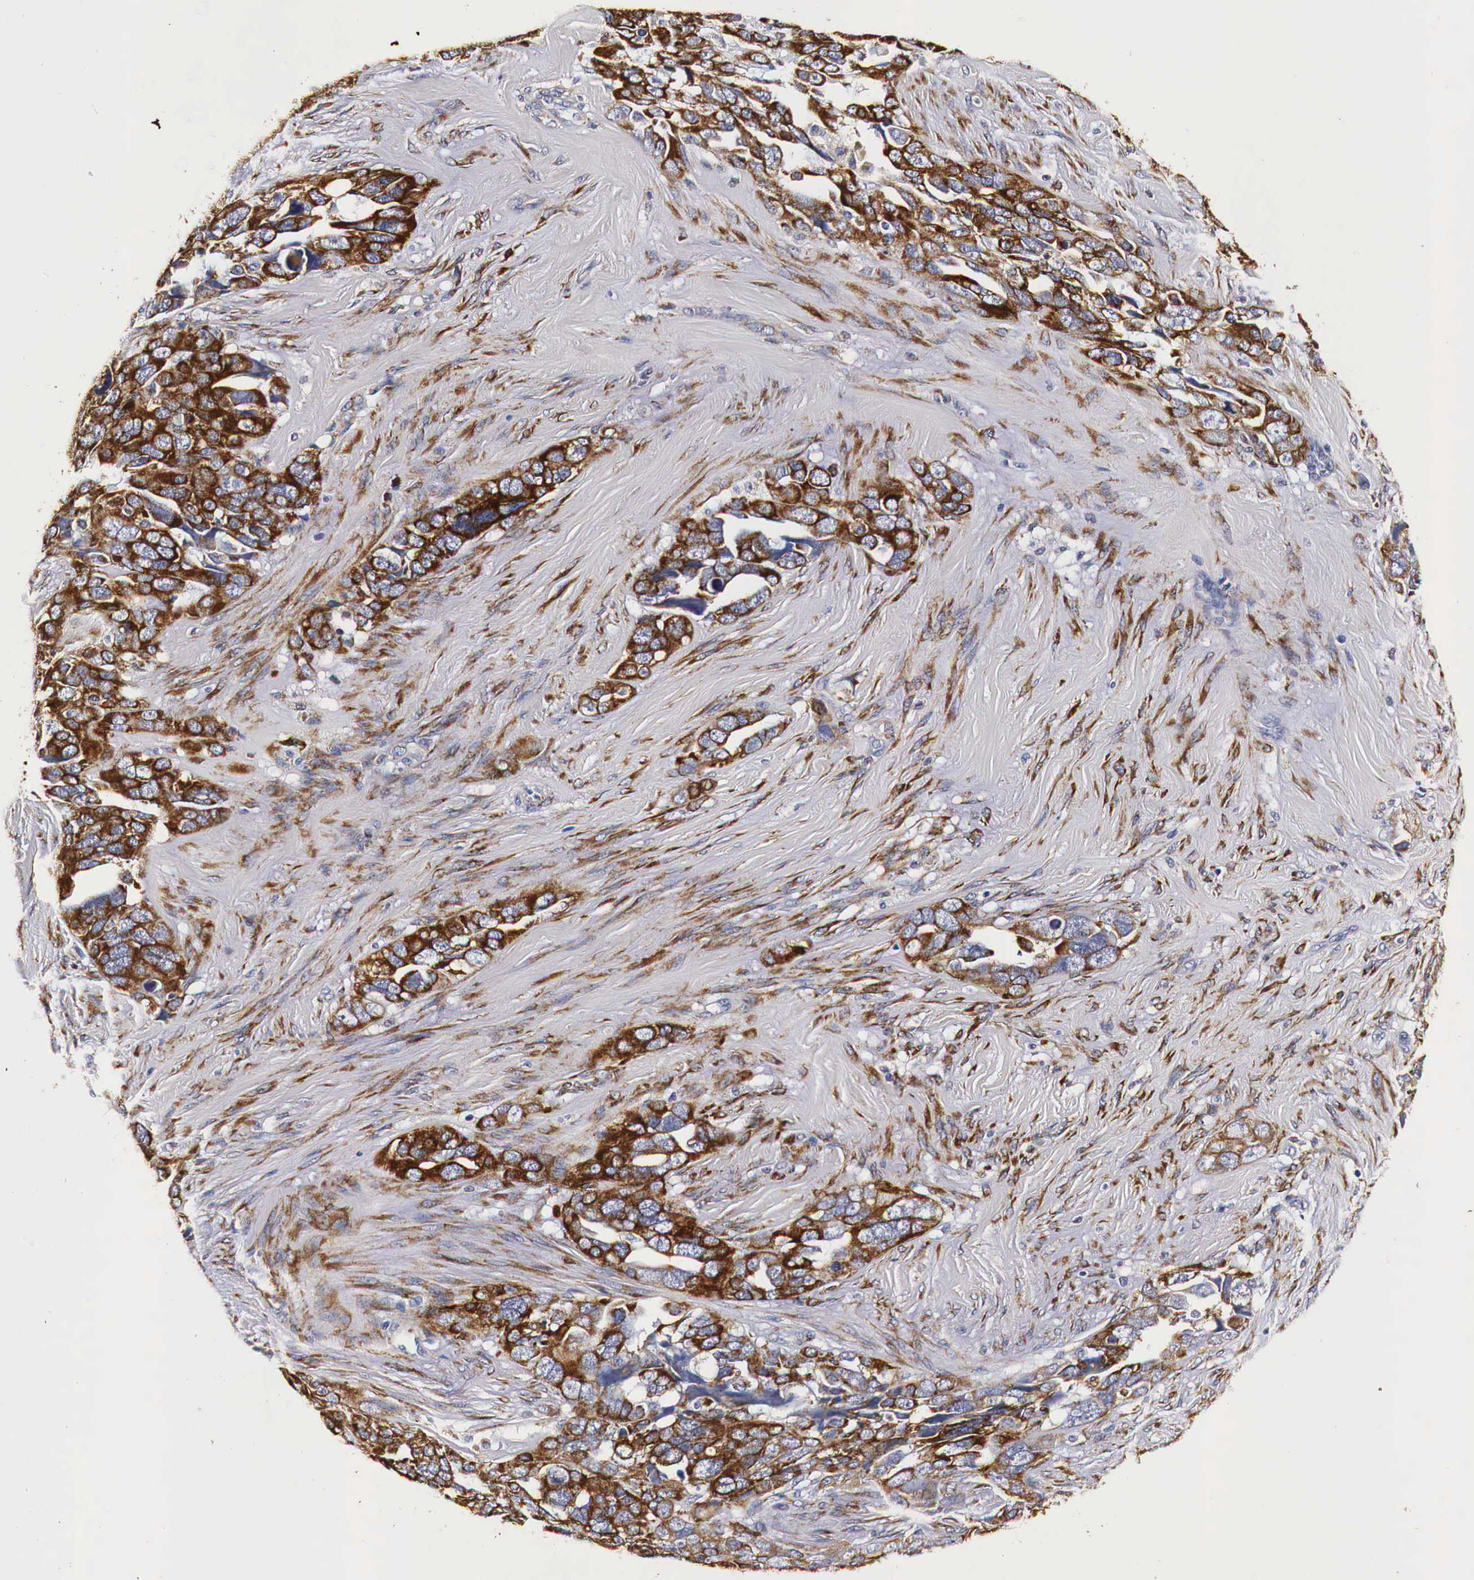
{"staining": {"intensity": "strong", "quantity": ">75%", "location": "cytoplasmic/membranous"}, "tissue": "ovarian cancer", "cell_type": "Tumor cells", "image_type": "cancer", "snomed": [{"axis": "morphology", "description": "Cystadenocarcinoma, serous, NOS"}, {"axis": "topography", "description": "Ovary"}], "caption": "This photomicrograph exhibits serous cystadenocarcinoma (ovarian) stained with IHC to label a protein in brown. The cytoplasmic/membranous of tumor cells show strong positivity for the protein. Nuclei are counter-stained blue.", "gene": "CKAP4", "patient": {"sex": "female", "age": 63}}